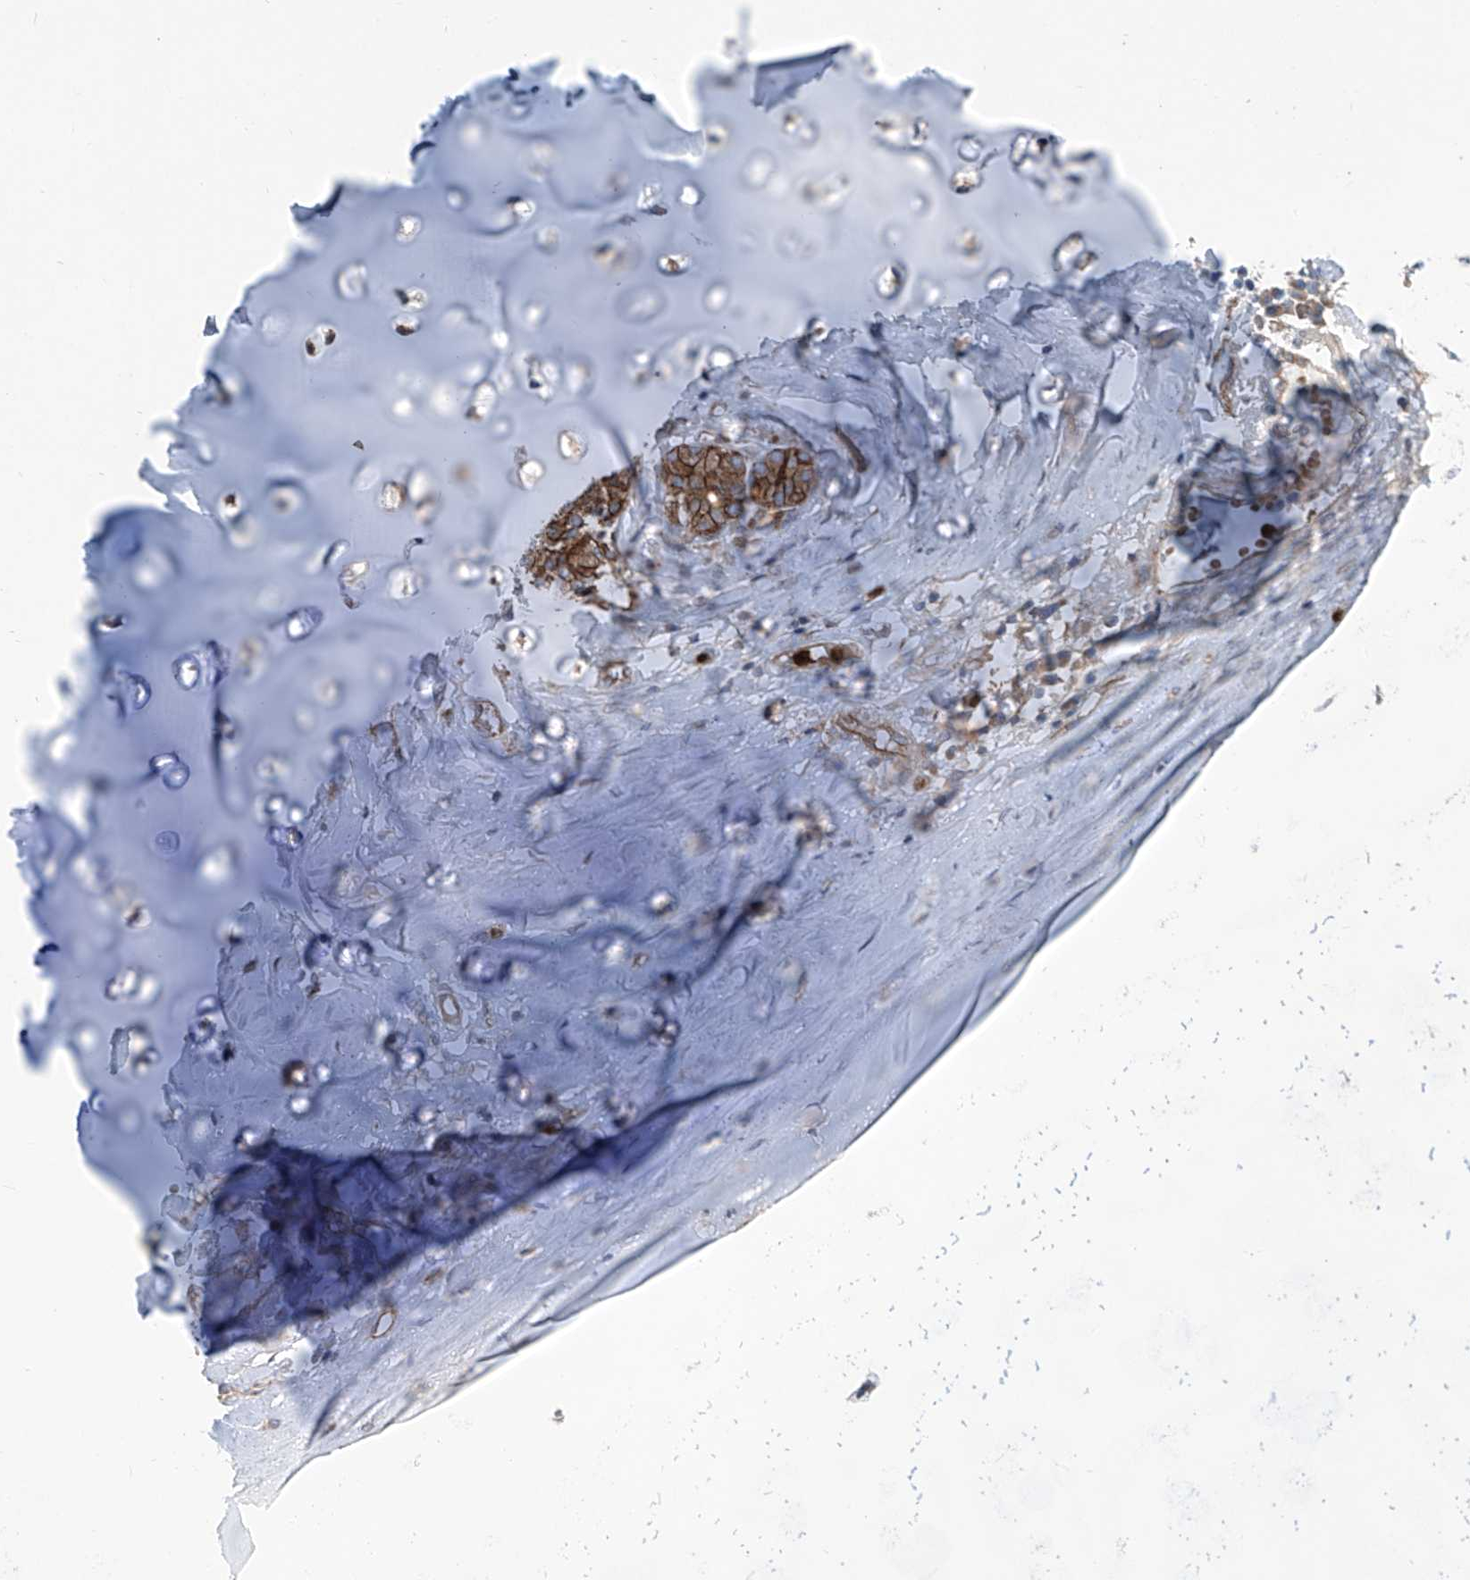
{"staining": {"intensity": "moderate", "quantity": ">75%", "location": "cytoplasmic/membranous"}, "tissue": "adipose tissue", "cell_type": "Adipocytes", "image_type": "normal", "snomed": [{"axis": "morphology", "description": "Normal tissue, NOS"}, {"axis": "morphology", "description": "Basal cell carcinoma"}, {"axis": "topography", "description": "Cartilage tissue"}, {"axis": "topography", "description": "Nasopharynx"}, {"axis": "topography", "description": "Oral tissue"}], "caption": "Immunohistochemistry of normal adipose tissue reveals medium levels of moderate cytoplasmic/membranous positivity in about >75% of adipocytes. Using DAB (3,3'-diaminobenzidine) (brown) and hematoxylin (blue) stains, captured at high magnification using brightfield microscopy.", "gene": "EIF2D", "patient": {"sex": "female", "age": 77}}